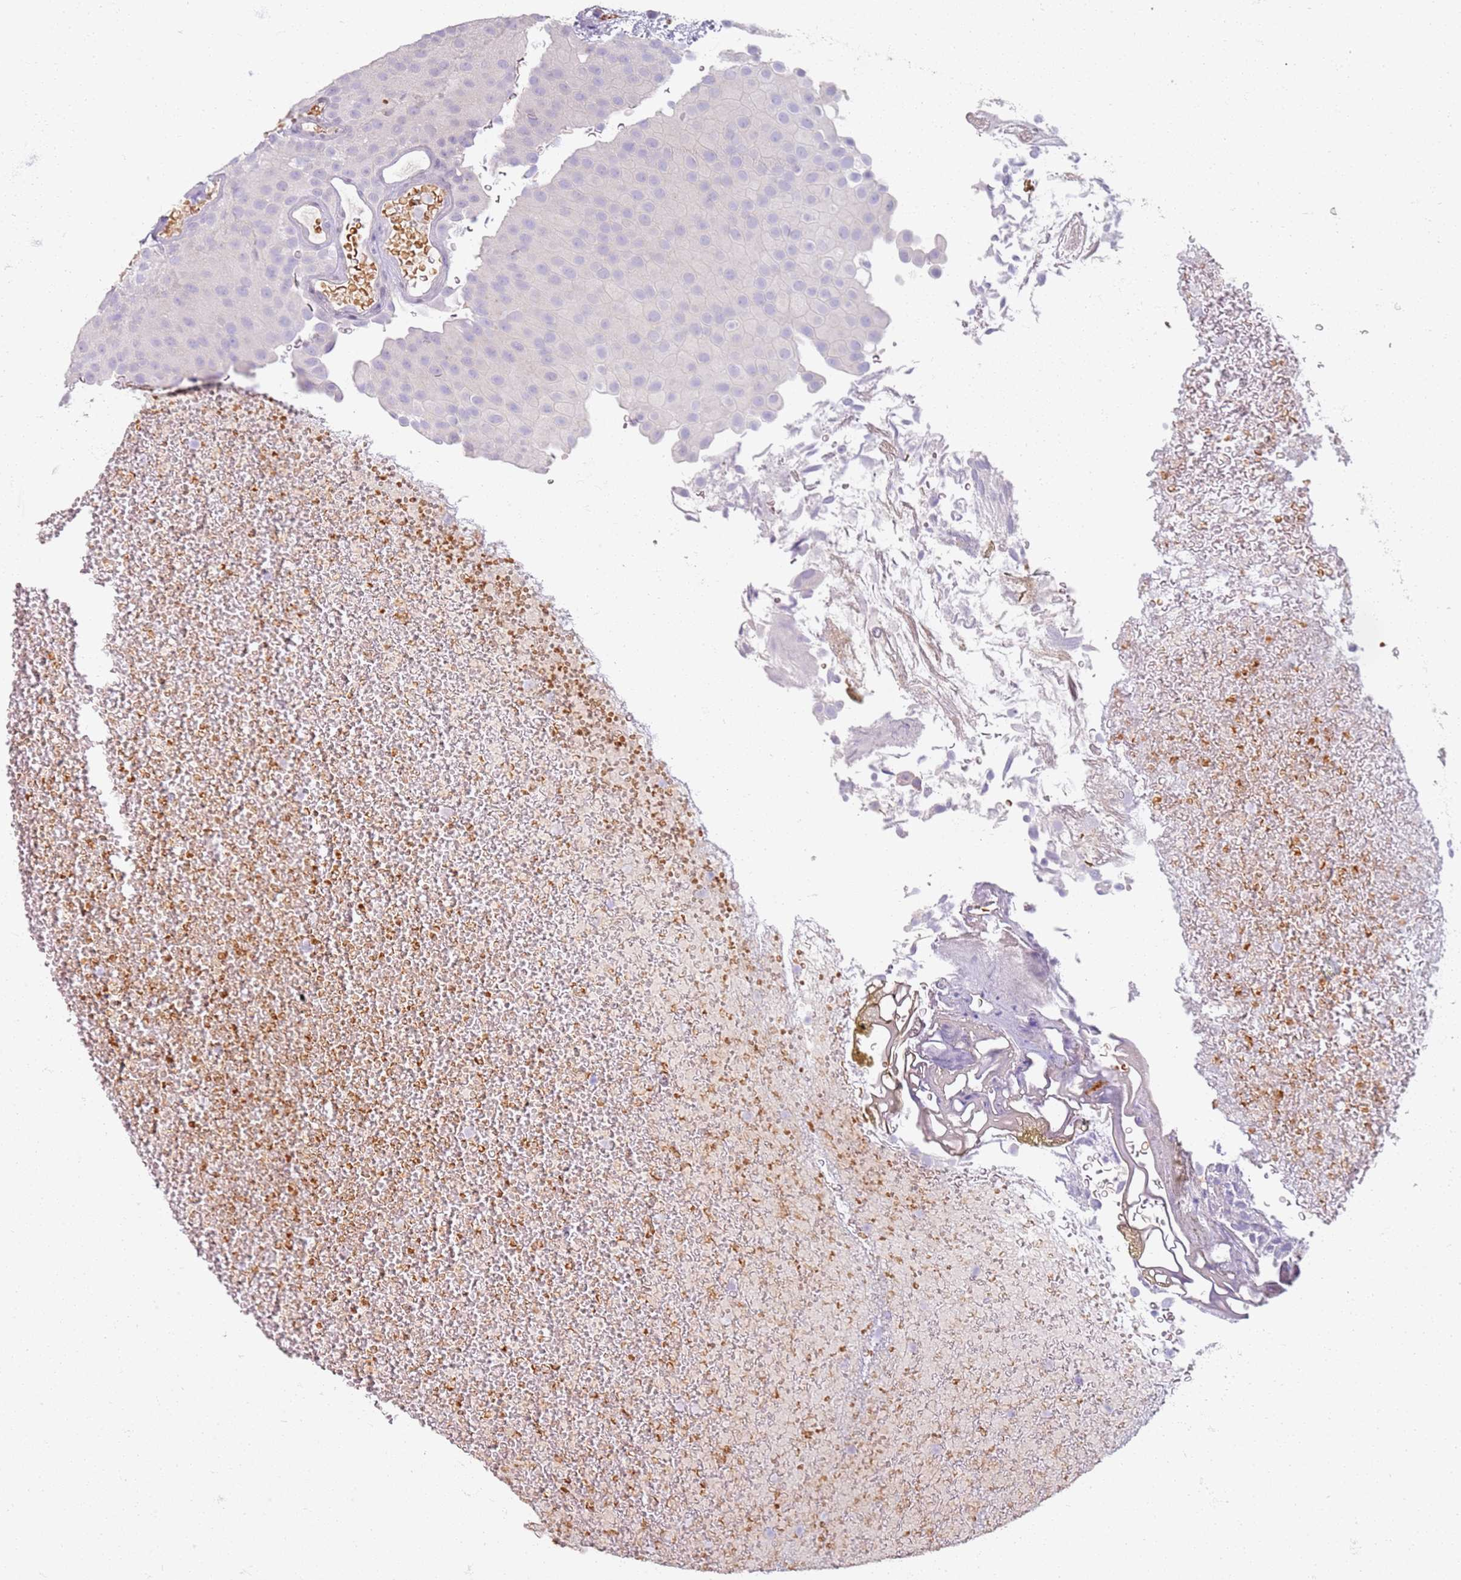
{"staining": {"intensity": "negative", "quantity": "none", "location": "none"}, "tissue": "urothelial cancer", "cell_type": "Tumor cells", "image_type": "cancer", "snomed": [{"axis": "morphology", "description": "Urothelial carcinoma, Low grade"}, {"axis": "topography", "description": "Urinary bladder"}], "caption": "An IHC micrograph of urothelial carcinoma (low-grade) is shown. There is no staining in tumor cells of urothelial carcinoma (low-grade).", "gene": "CD40LG", "patient": {"sex": "male", "age": 78}}